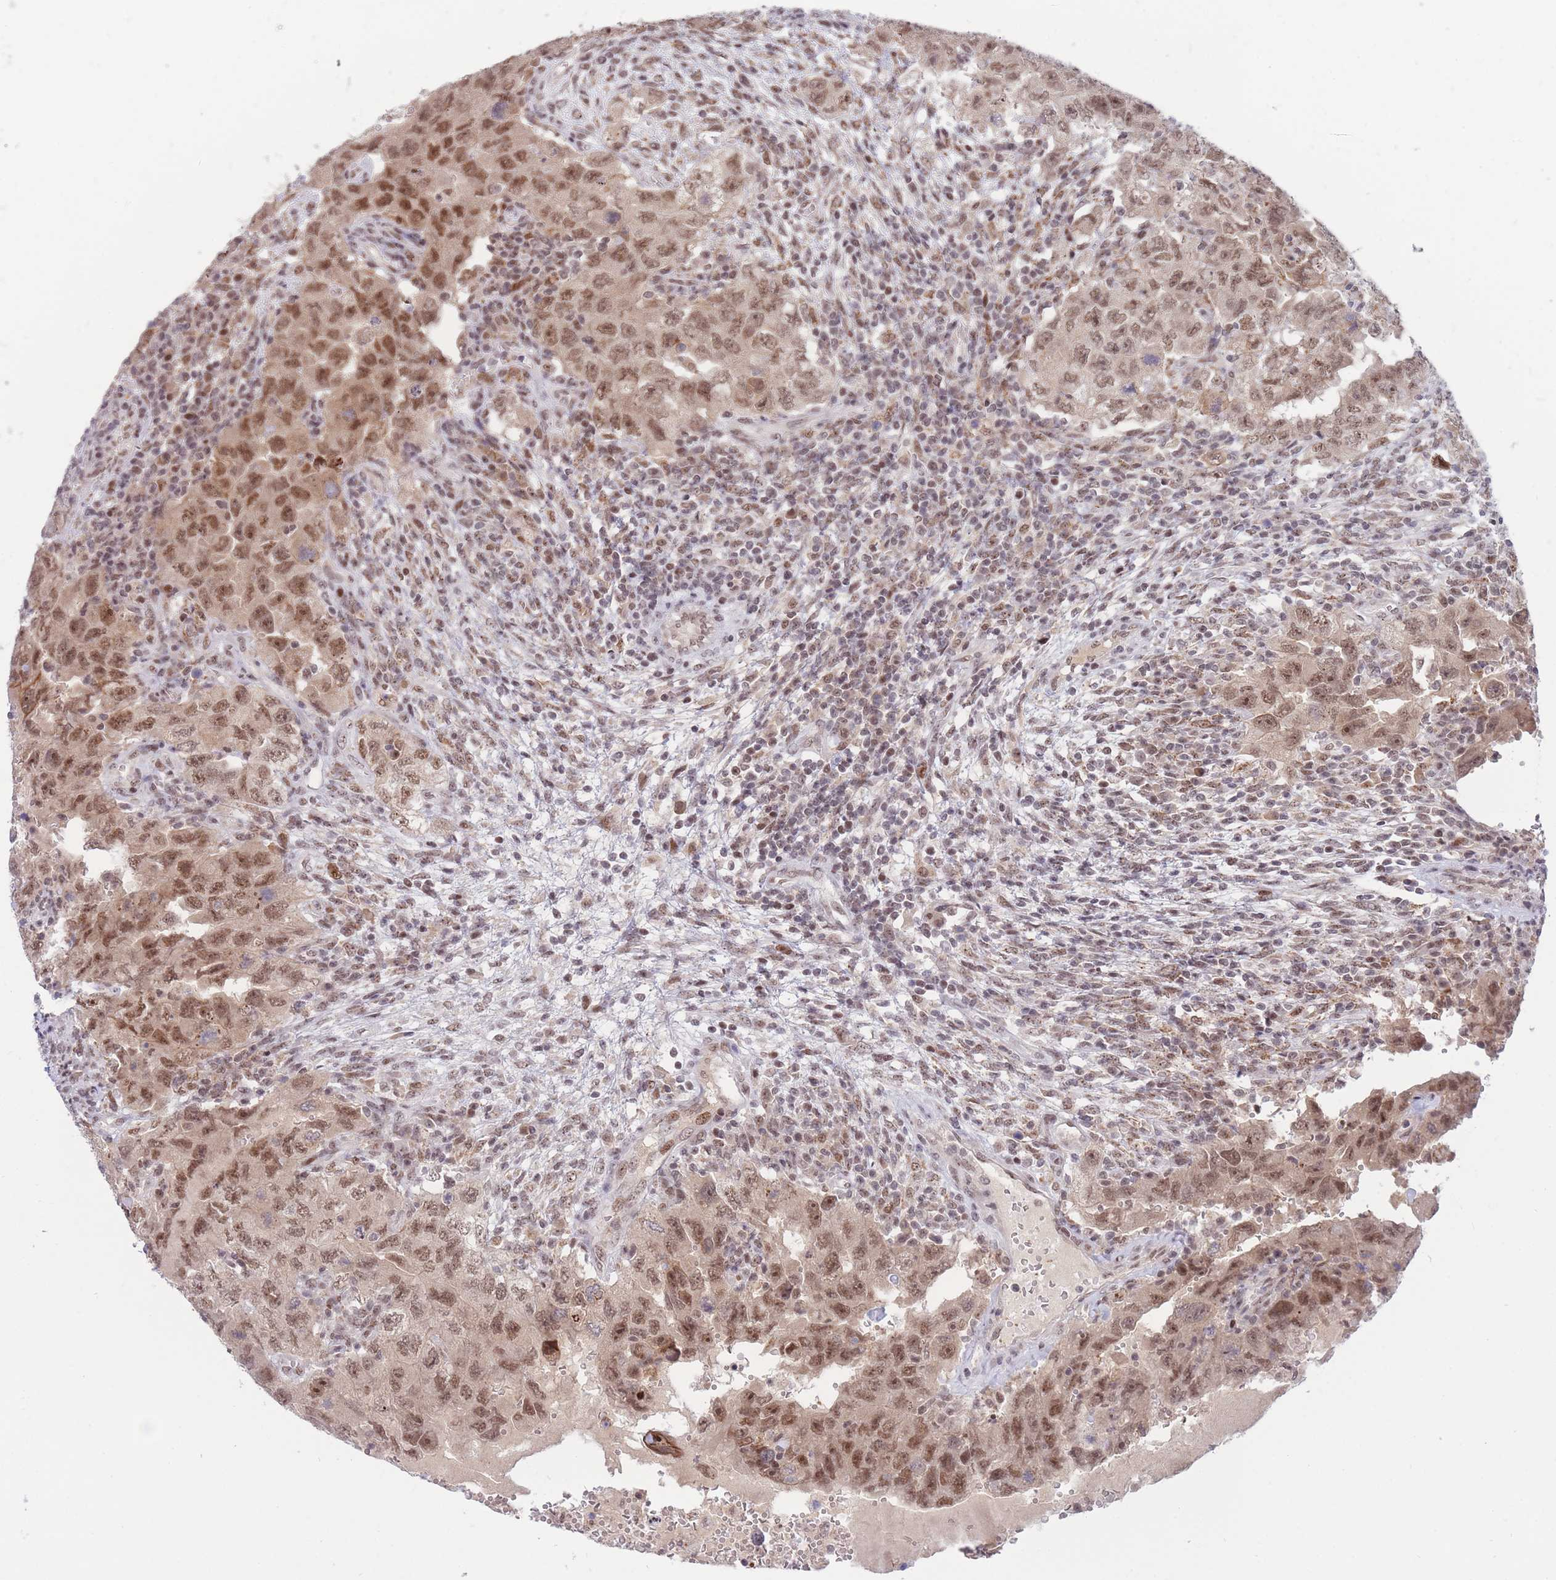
{"staining": {"intensity": "moderate", "quantity": ">75%", "location": "nuclear"}, "tissue": "testis cancer", "cell_type": "Tumor cells", "image_type": "cancer", "snomed": [{"axis": "morphology", "description": "Carcinoma, Embryonal, NOS"}, {"axis": "topography", "description": "Testis"}], "caption": "DAB immunohistochemical staining of human testis cancer reveals moderate nuclear protein staining in about >75% of tumor cells. The staining was performed using DAB (3,3'-diaminobenzidine), with brown indicating positive protein expression. Nuclei are stained blue with hematoxylin.", "gene": "TARBP2", "patient": {"sex": "male", "age": 26}}